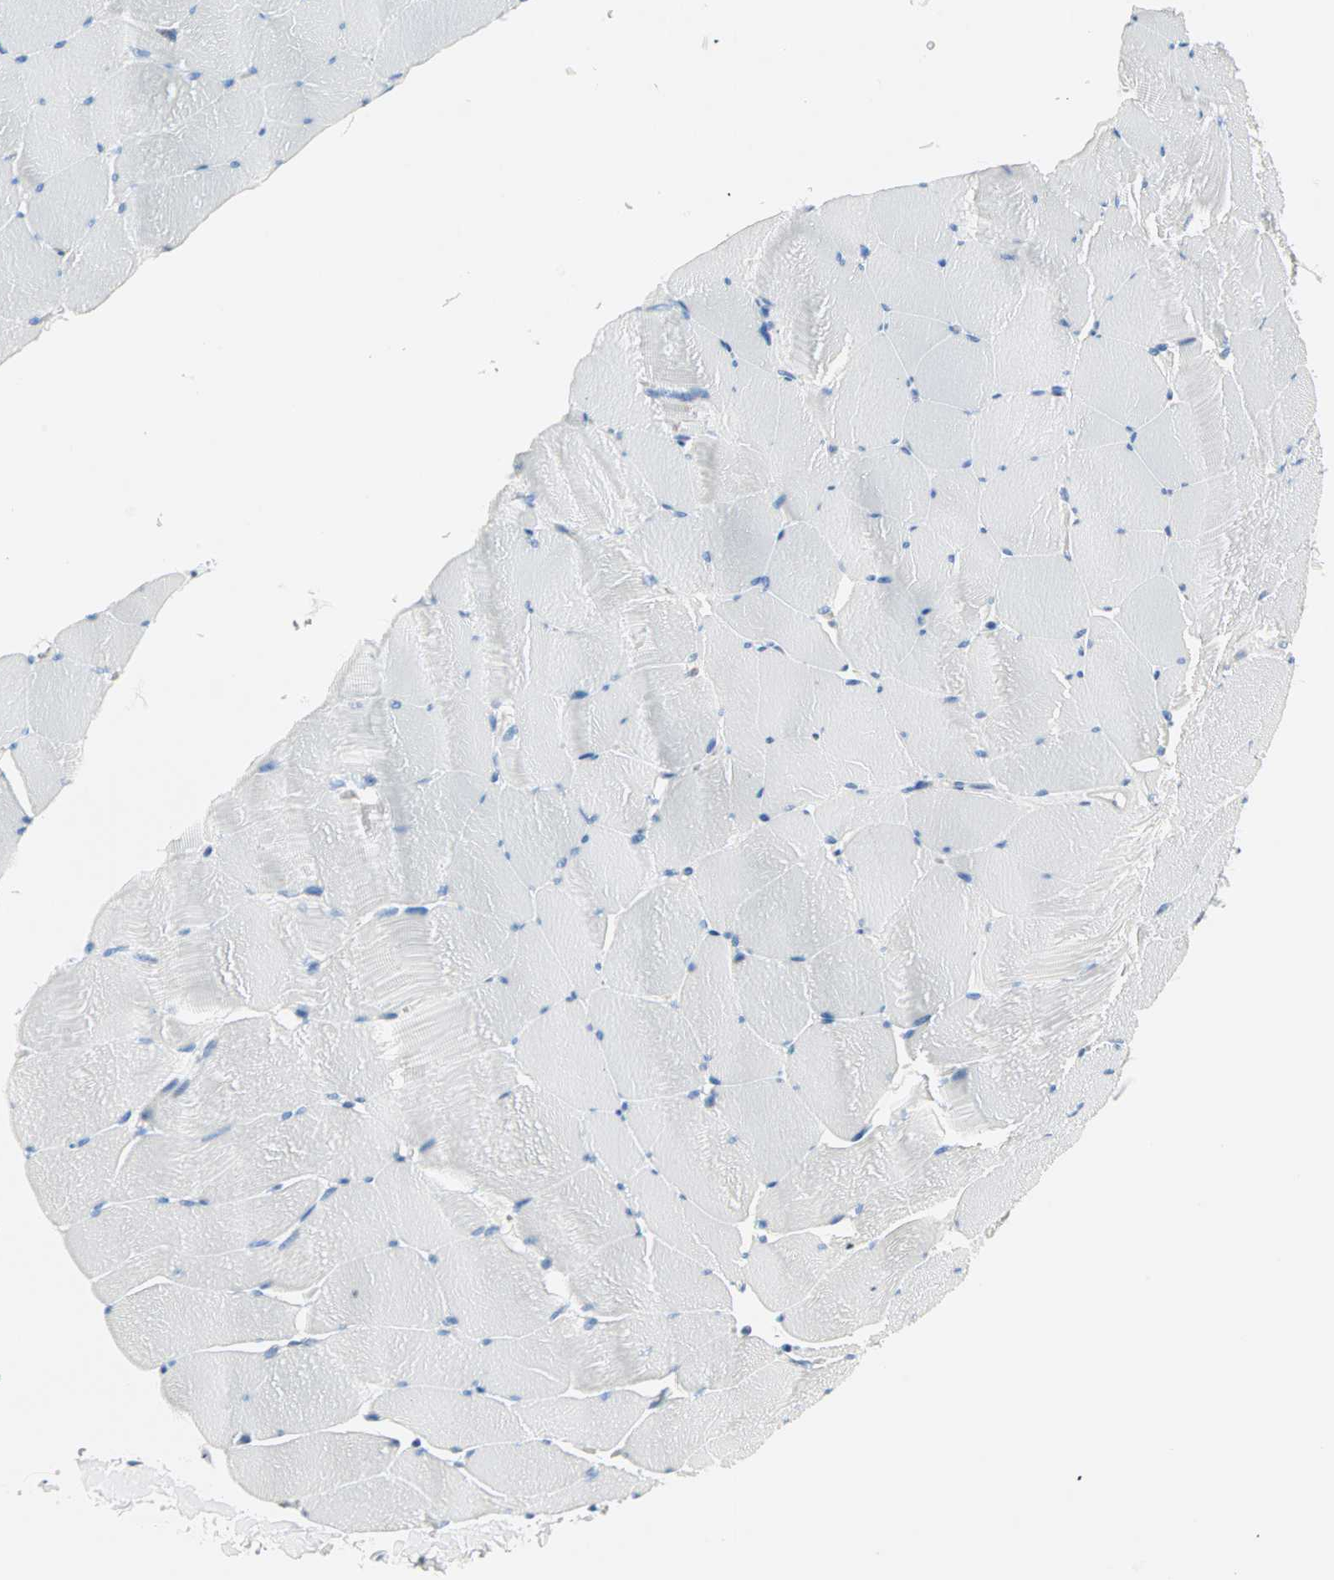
{"staining": {"intensity": "negative", "quantity": "none", "location": "none"}, "tissue": "skeletal muscle", "cell_type": "Myocytes", "image_type": "normal", "snomed": [{"axis": "morphology", "description": "Normal tissue, NOS"}, {"axis": "topography", "description": "Skeletal muscle"}], "caption": "An IHC micrograph of normal skeletal muscle is shown. There is no staining in myocytes of skeletal muscle.", "gene": "PLCXD1", "patient": {"sex": "male", "age": 62}}